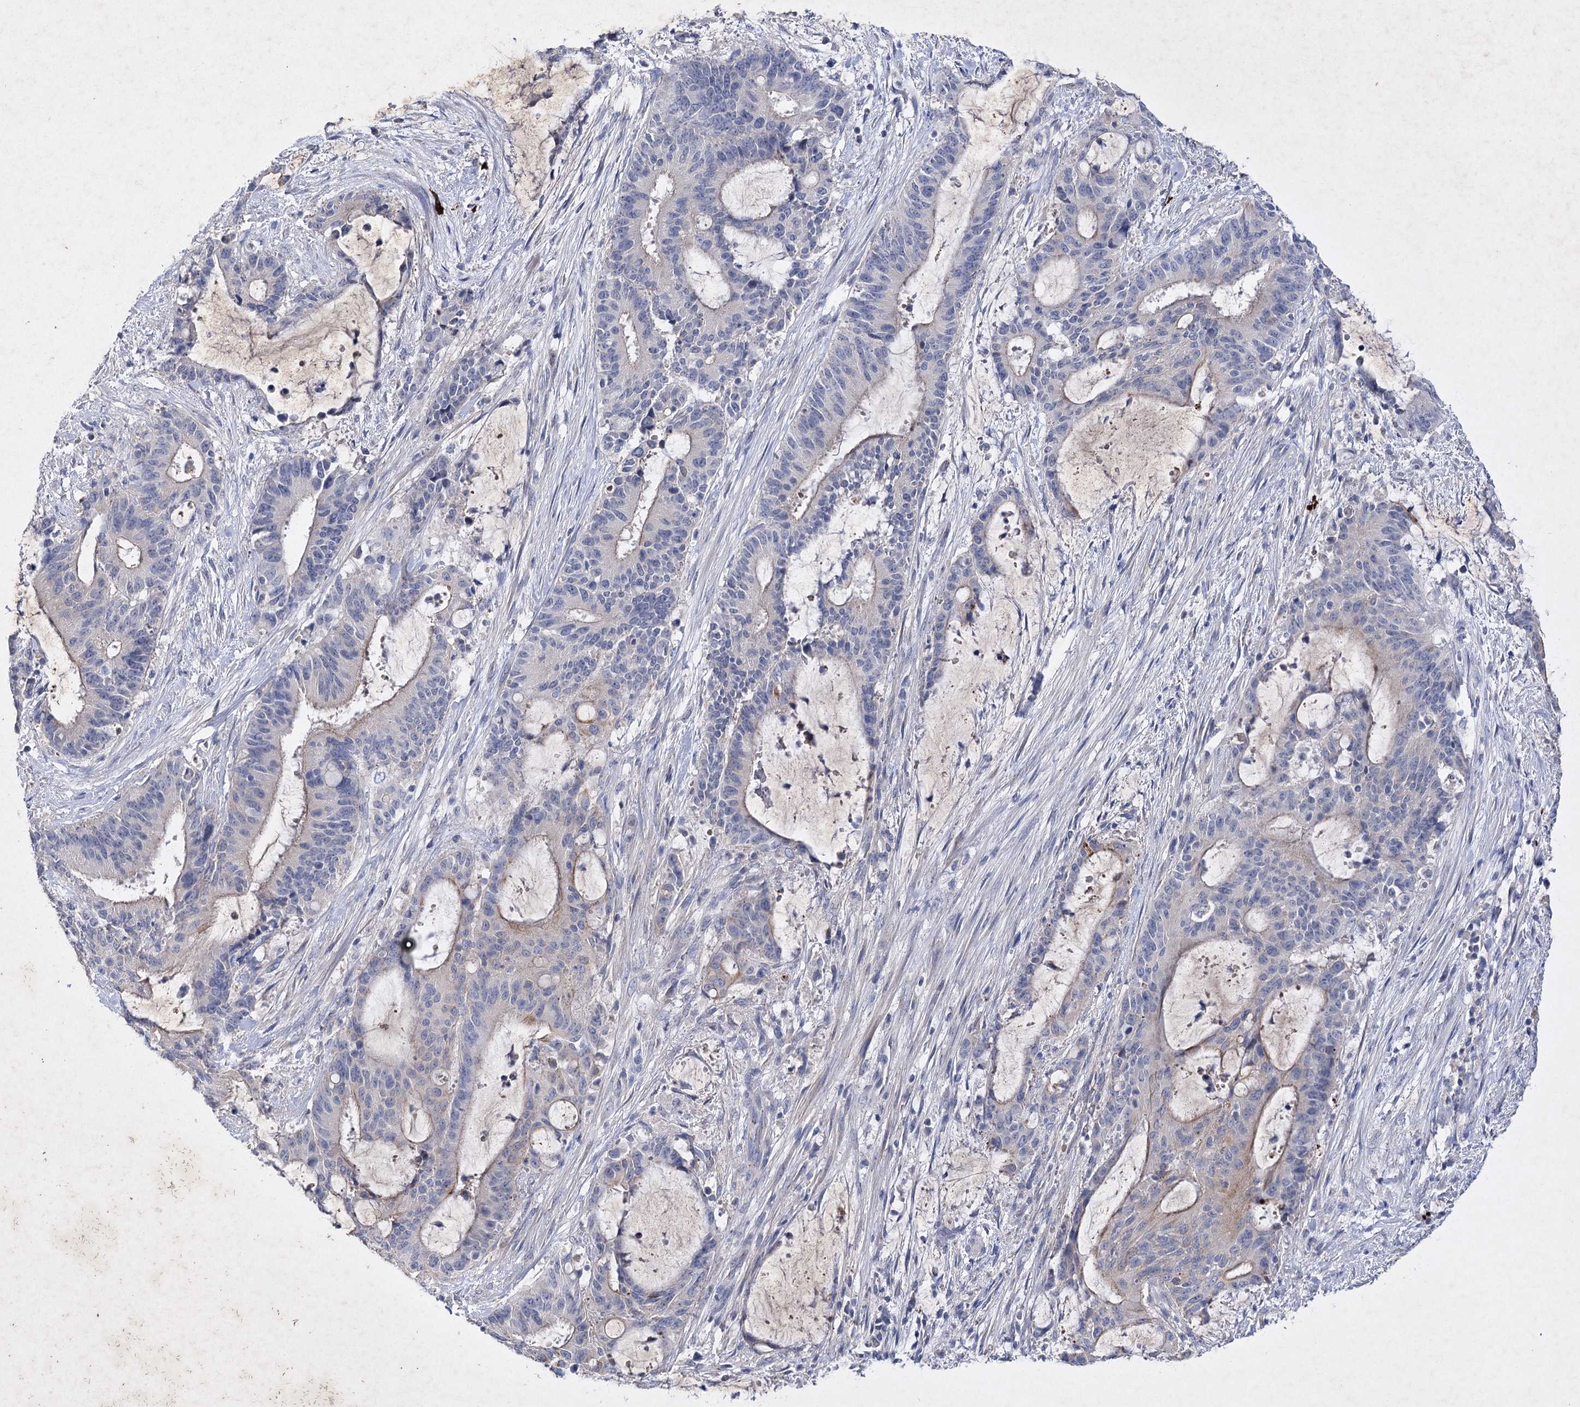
{"staining": {"intensity": "negative", "quantity": "none", "location": "none"}, "tissue": "liver cancer", "cell_type": "Tumor cells", "image_type": "cancer", "snomed": [{"axis": "morphology", "description": "Normal tissue, NOS"}, {"axis": "morphology", "description": "Cholangiocarcinoma"}, {"axis": "topography", "description": "Liver"}, {"axis": "topography", "description": "Peripheral nerve tissue"}], "caption": "Cholangiocarcinoma (liver) was stained to show a protein in brown. There is no significant positivity in tumor cells.", "gene": "COX15", "patient": {"sex": "female", "age": 73}}